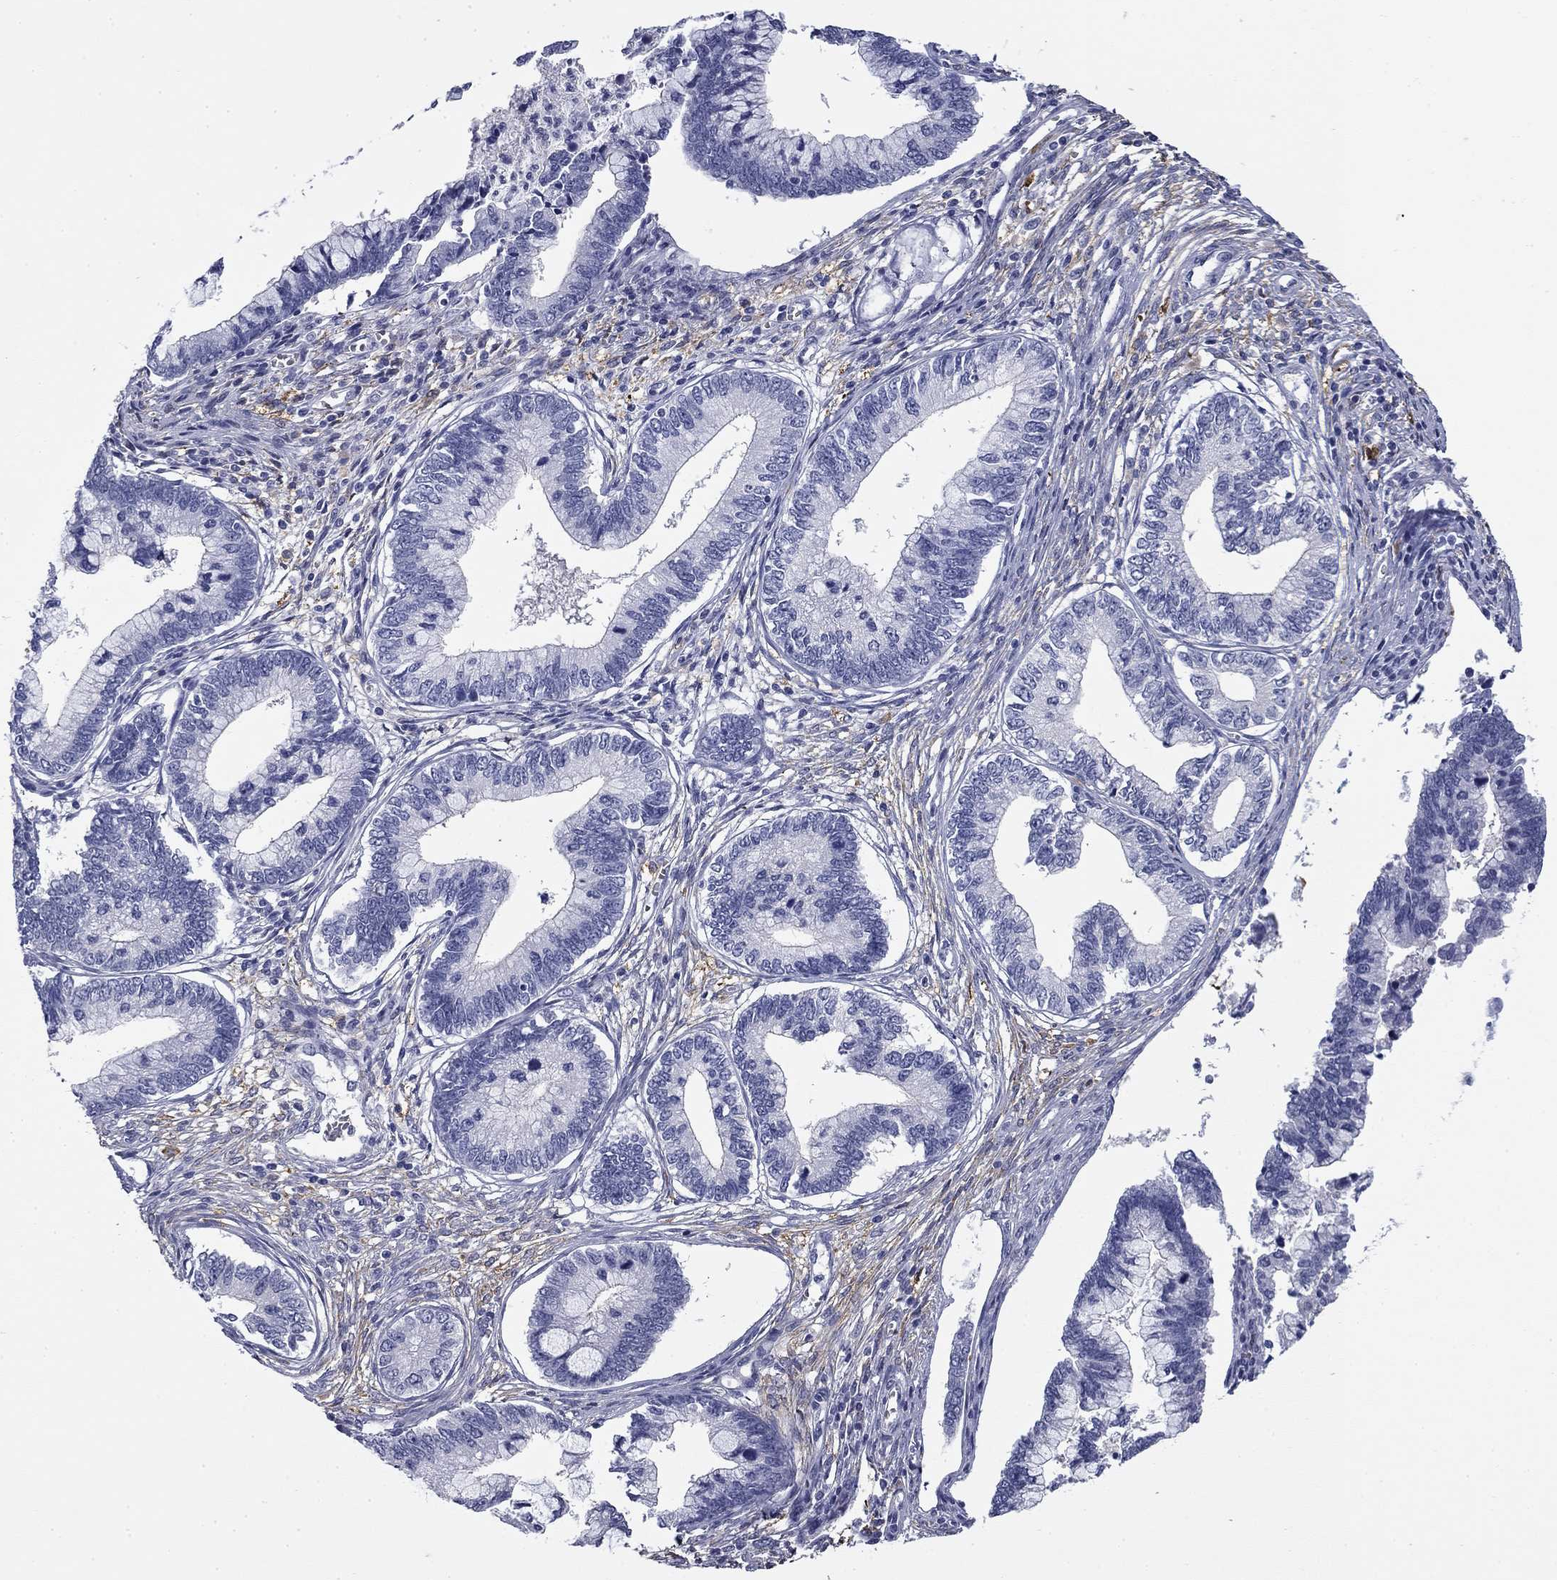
{"staining": {"intensity": "negative", "quantity": "none", "location": "none"}, "tissue": "cervical cancer", "cell_type": "Tumor cells", "image_type": "cancer", "snomed": [{"axis": "morphology", "description": "Adenocarcinoma, NOS"}, {"axis": "topography", "description": "Cervix"}], "caption": "This is an immunohistochemistry micrograph of human adenocarcinoma (cervical). There is no positivity in tumor cells.", "gene": "BCL2L14", "patient": {"sex": "female", "age": 44}}